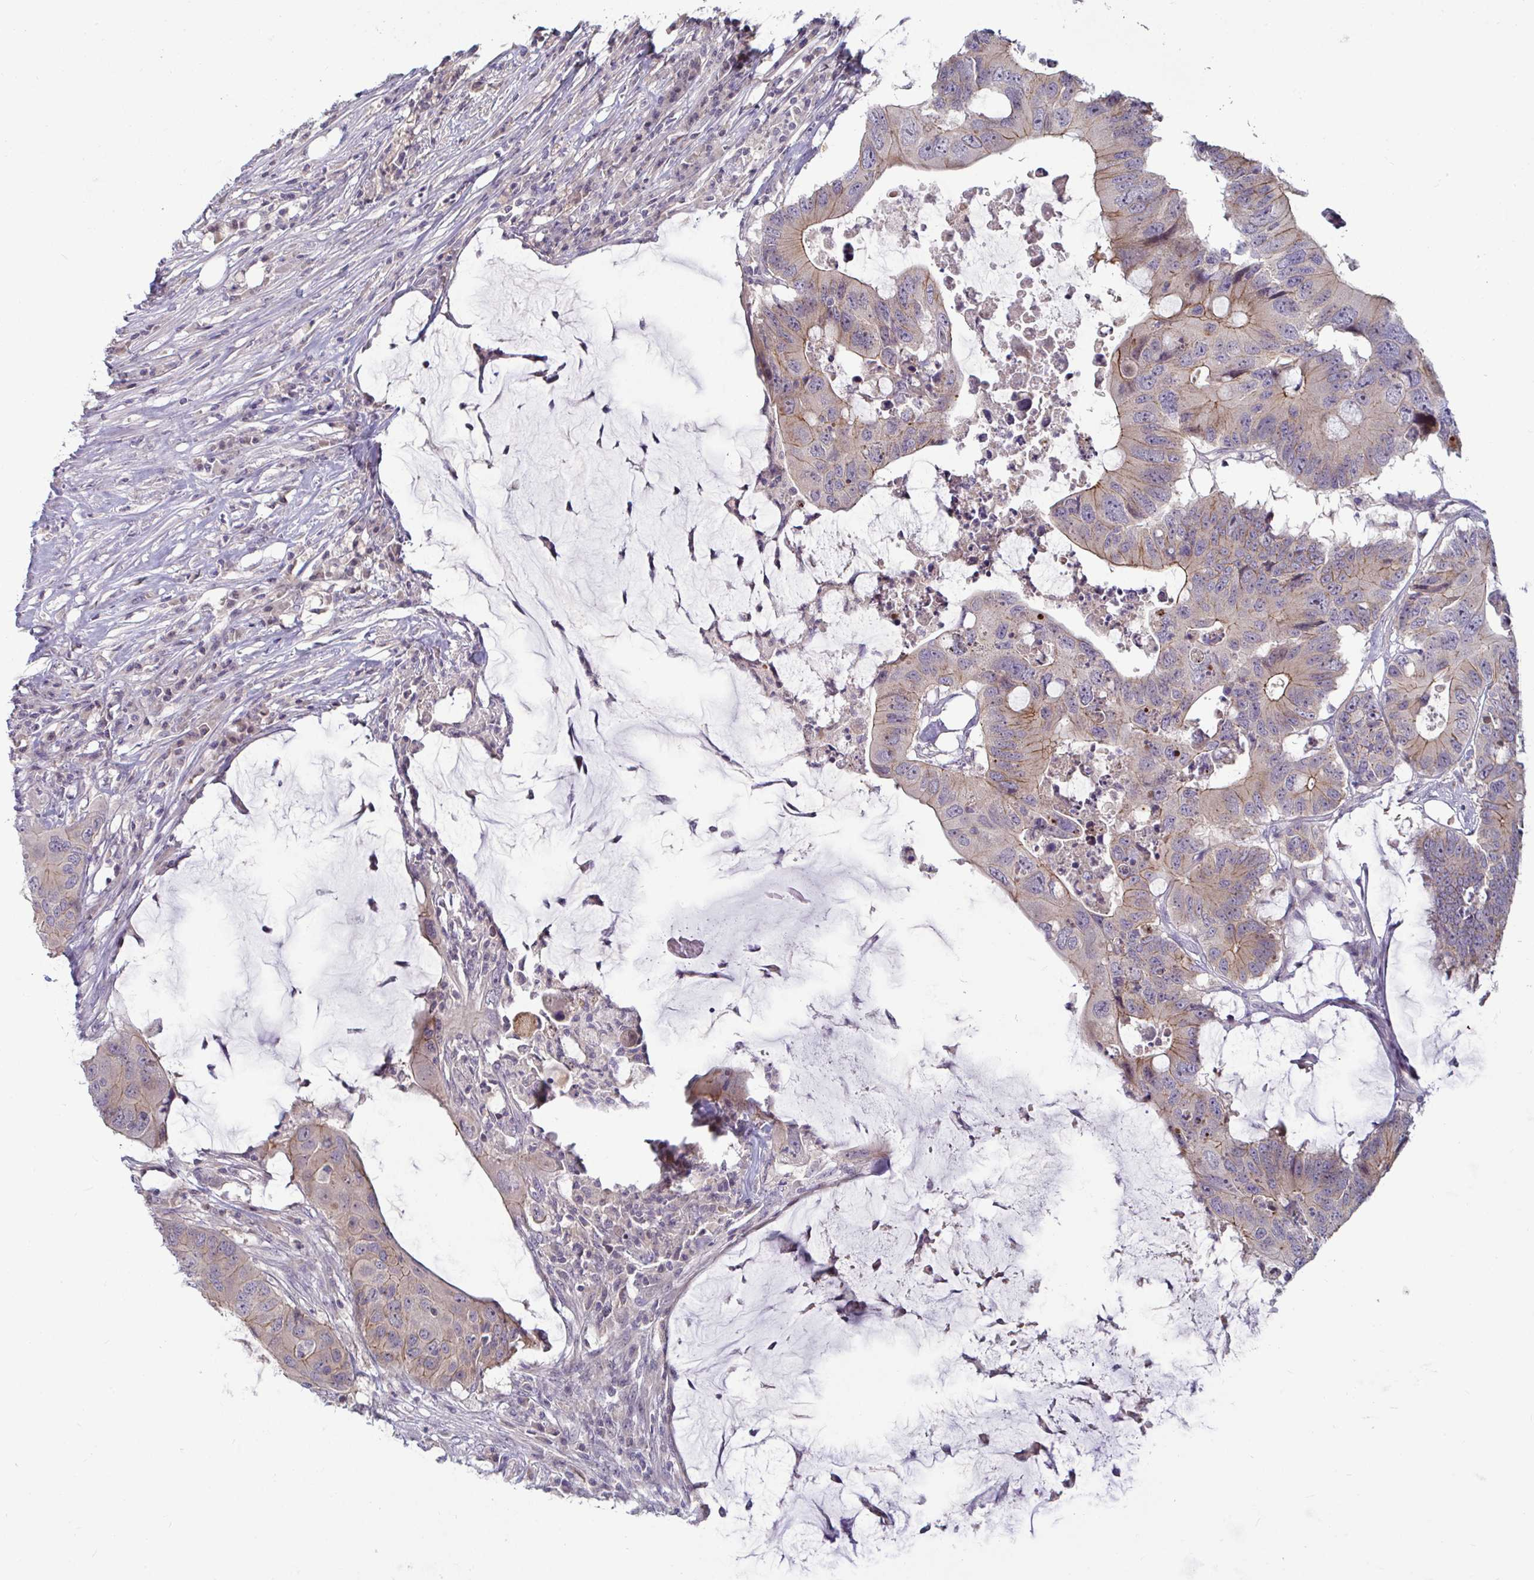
{"staining": {"intensity": "weak", "quantity": "25%-75%", "location": "cytoplasmic/membranous"}, "tissue": "colorectal cancer", "cell_type": "Tumor cells", "image_type": "cancer", "snomed": [{"axis": "morphology", "description": "Adenocarcinoma, NOS"}, {"axis": "topography", "description": "Colon"}], "caption": "A histopathology image showing weak cytoplasmic/membranous positivity in approximately 25%-75% of tumor cells in colorectal adenocarcinoma, as visualized by brown immunohistochemical staining.", "gene": "GSTM1", "patient": {"sex": "male", "age": 71}}